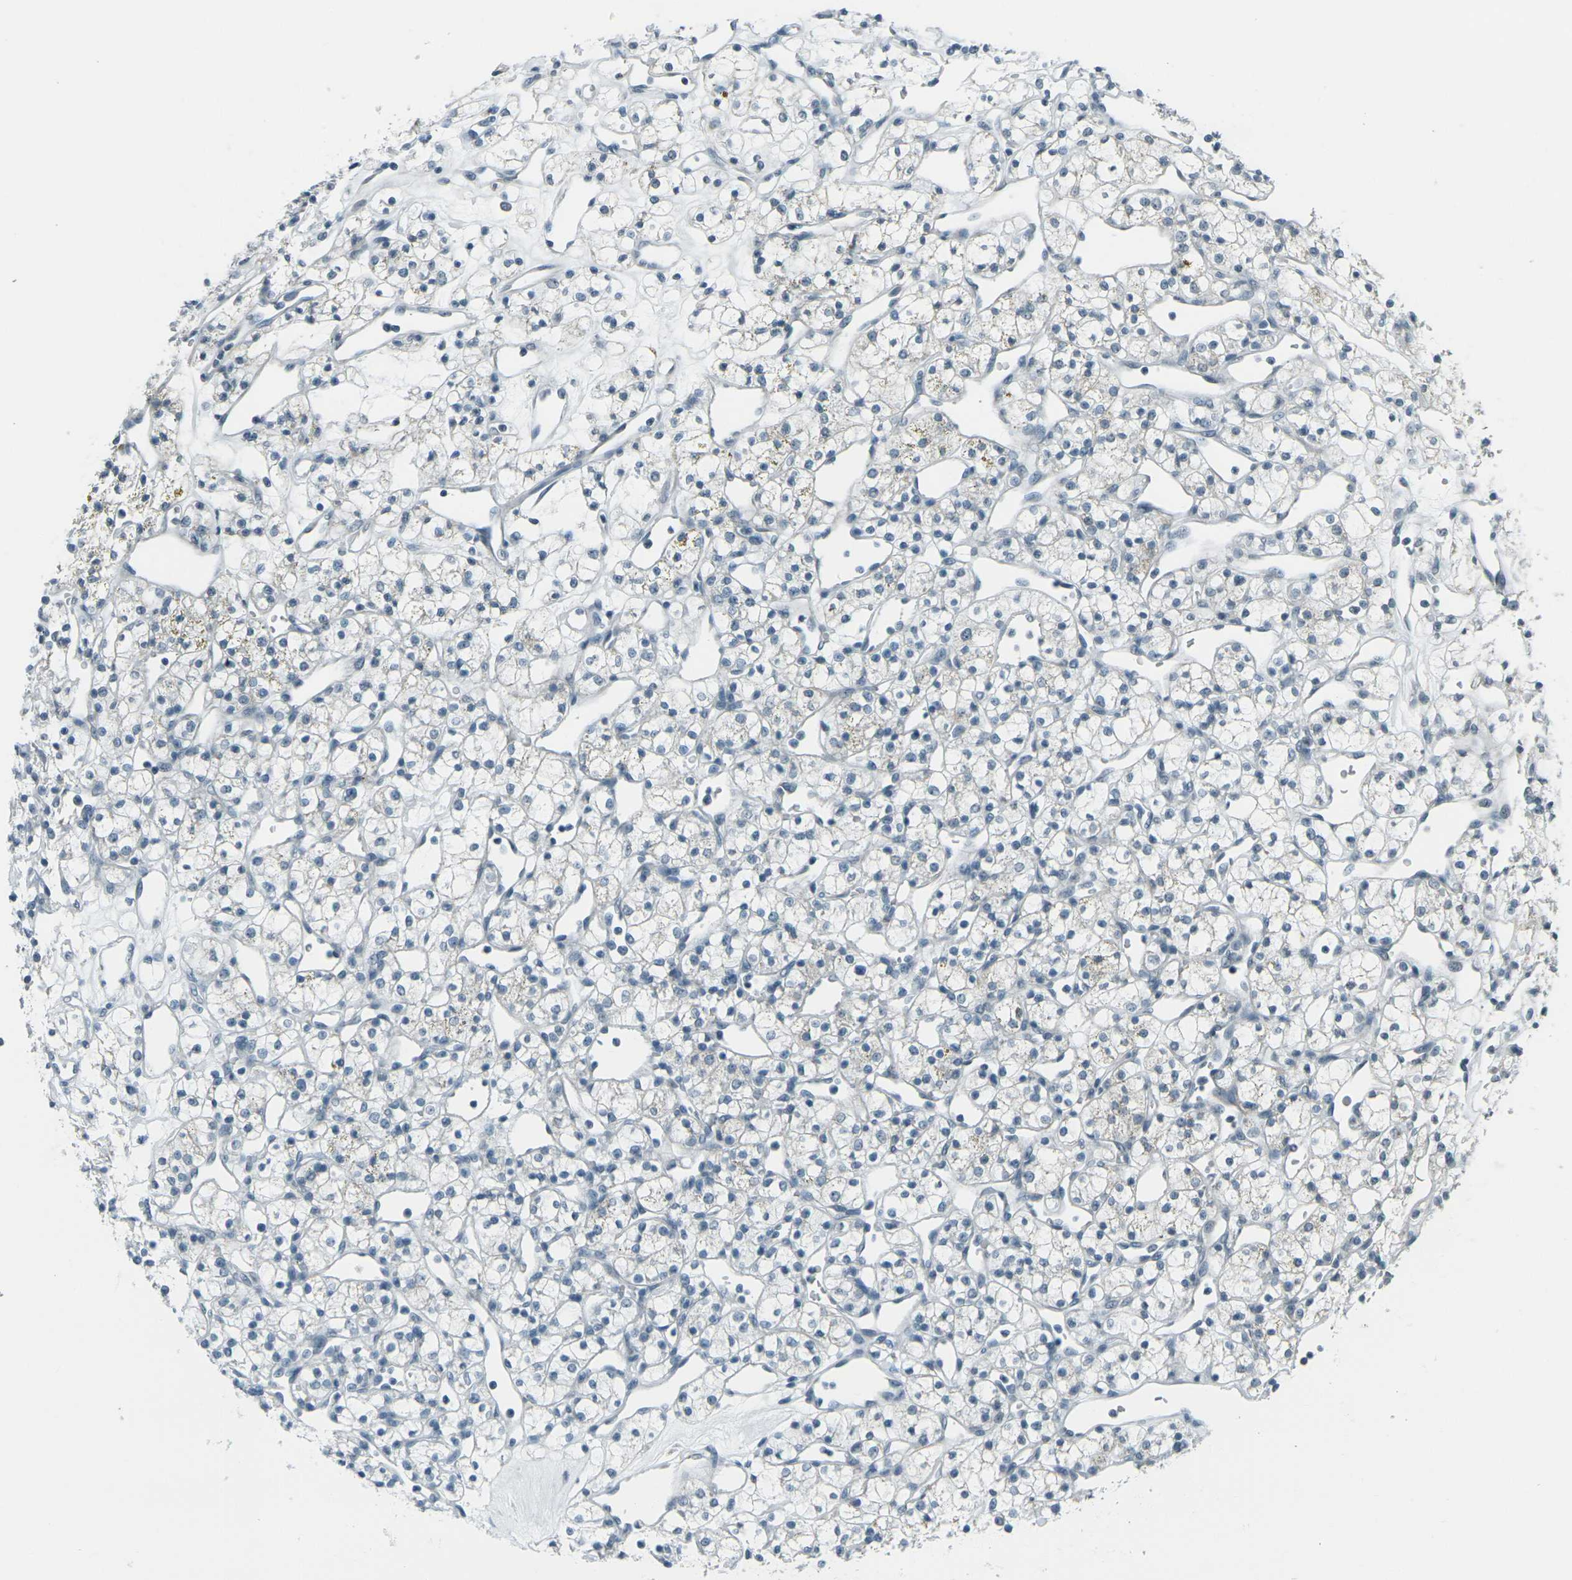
{"staining": {"intensity": "weak", "quantity": "<25%", "location": "cytoplasmic/membranous"}, "tissue": "renal cancer", "cell_type": "Tumor cells", "image_type": "cancer", "snomed": [{"axis": "morphology", "description": "Adenocarcinoma, NOS"}, {"axis": "topography", "description": "Kidney"}], "caption": "This is an immunohistochemistry (IHC) micrograph of human renal adenocarcinoma. There is no expression in tumor cells.", "gene": "H2BC1", "patient": {"sex": "female", "age": 60}}